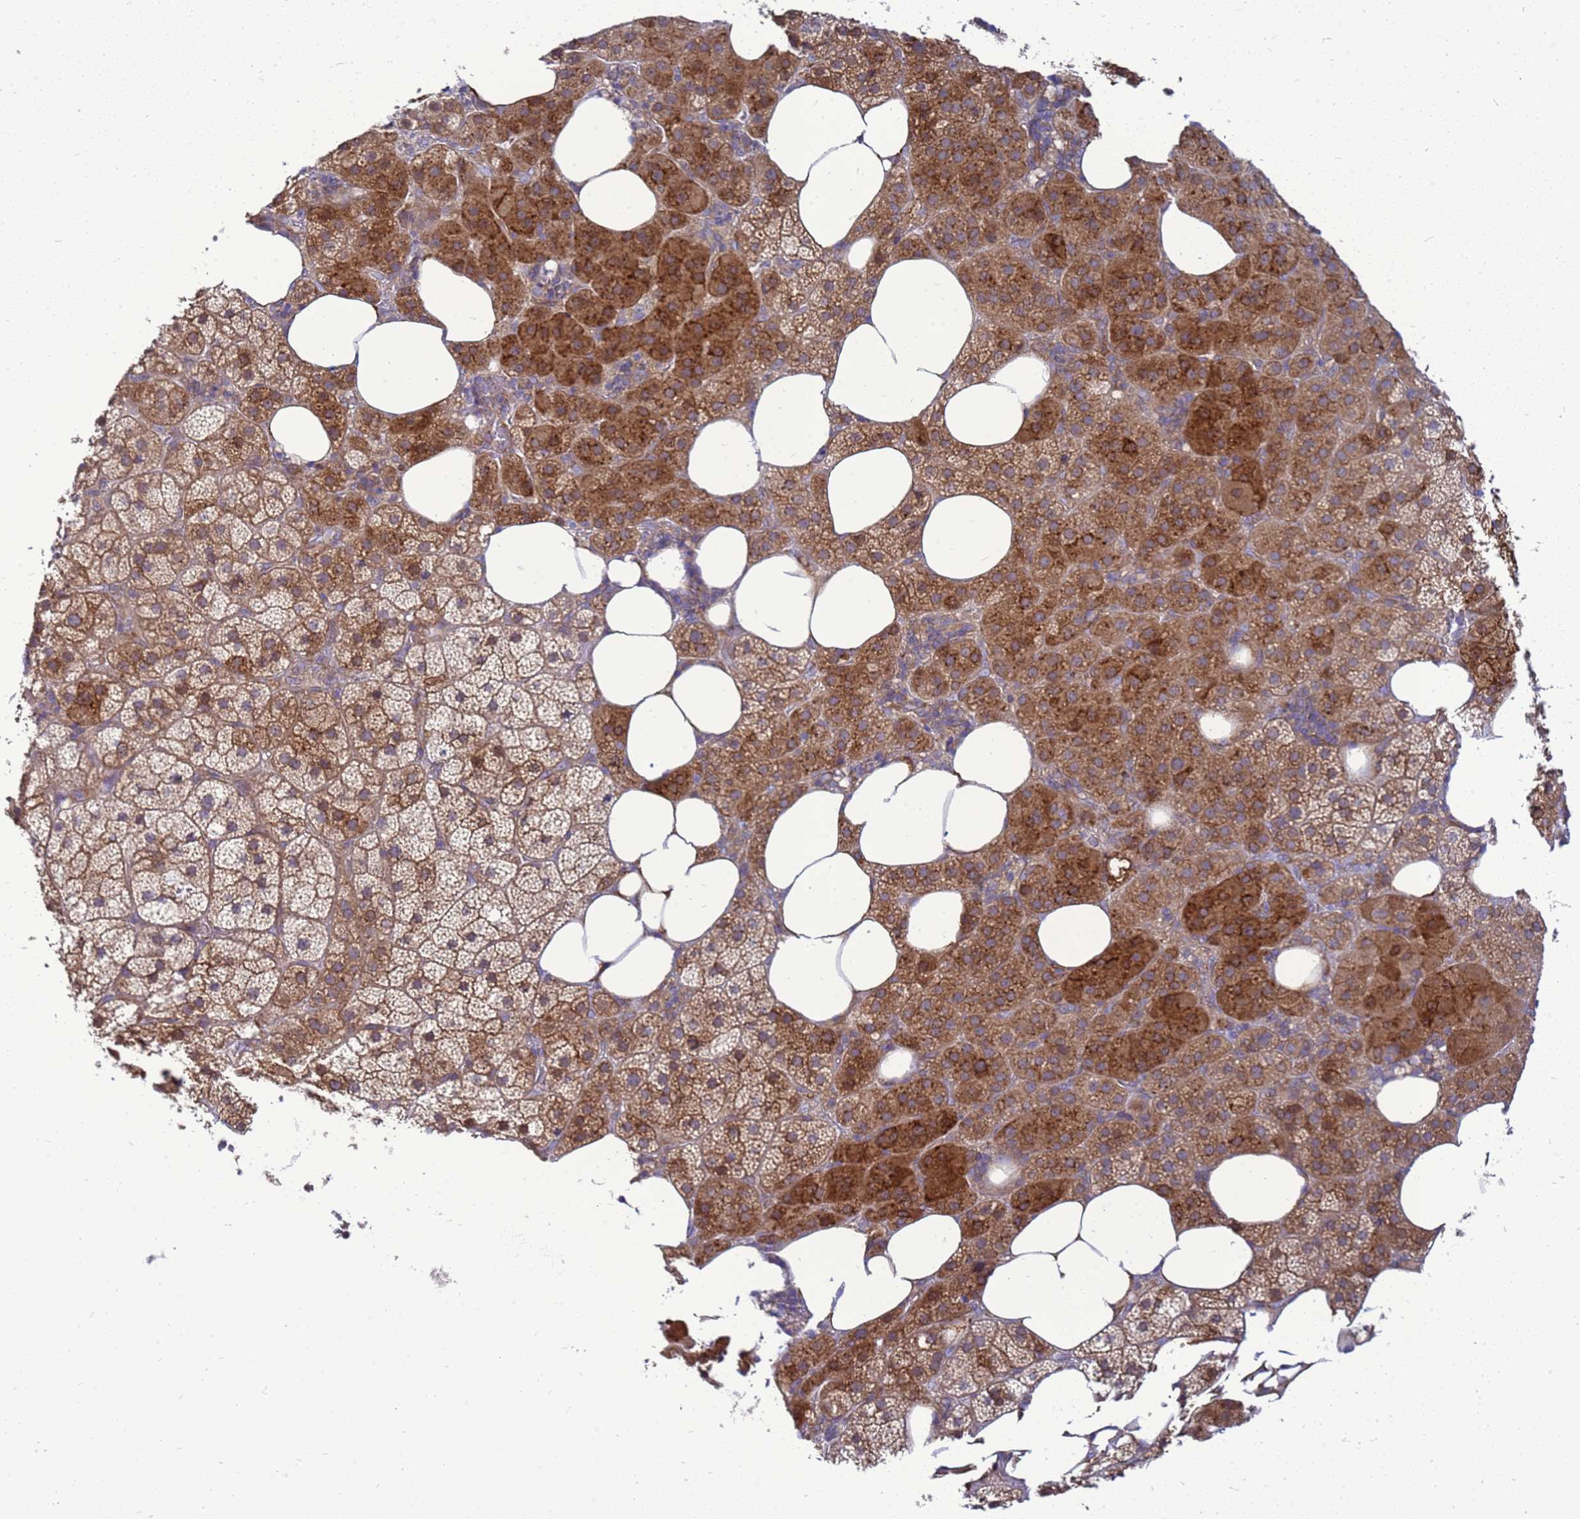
{"staining": {"intensity": "strong", "quantity": "25%-75%", "location": "cytoplasmic/membranous"}, "tissue": "adrenal gland", "cell_type": "Glandular cells", "image_type": "normal", "snomed": [{"axis": "morphology", "description": "Normal tissue, NOS"}, {"axis": "topography", "description": "Adrenal gland"}], "caption": "Immunohistochemical staining of unremarkable human adrenal gland exhibits strong cytoplasmic/membranous protein positivity in approximately 25%-75% of glandular cells.", "gene": "MON1B", "patient": {"sex": "female", "age": 59}}